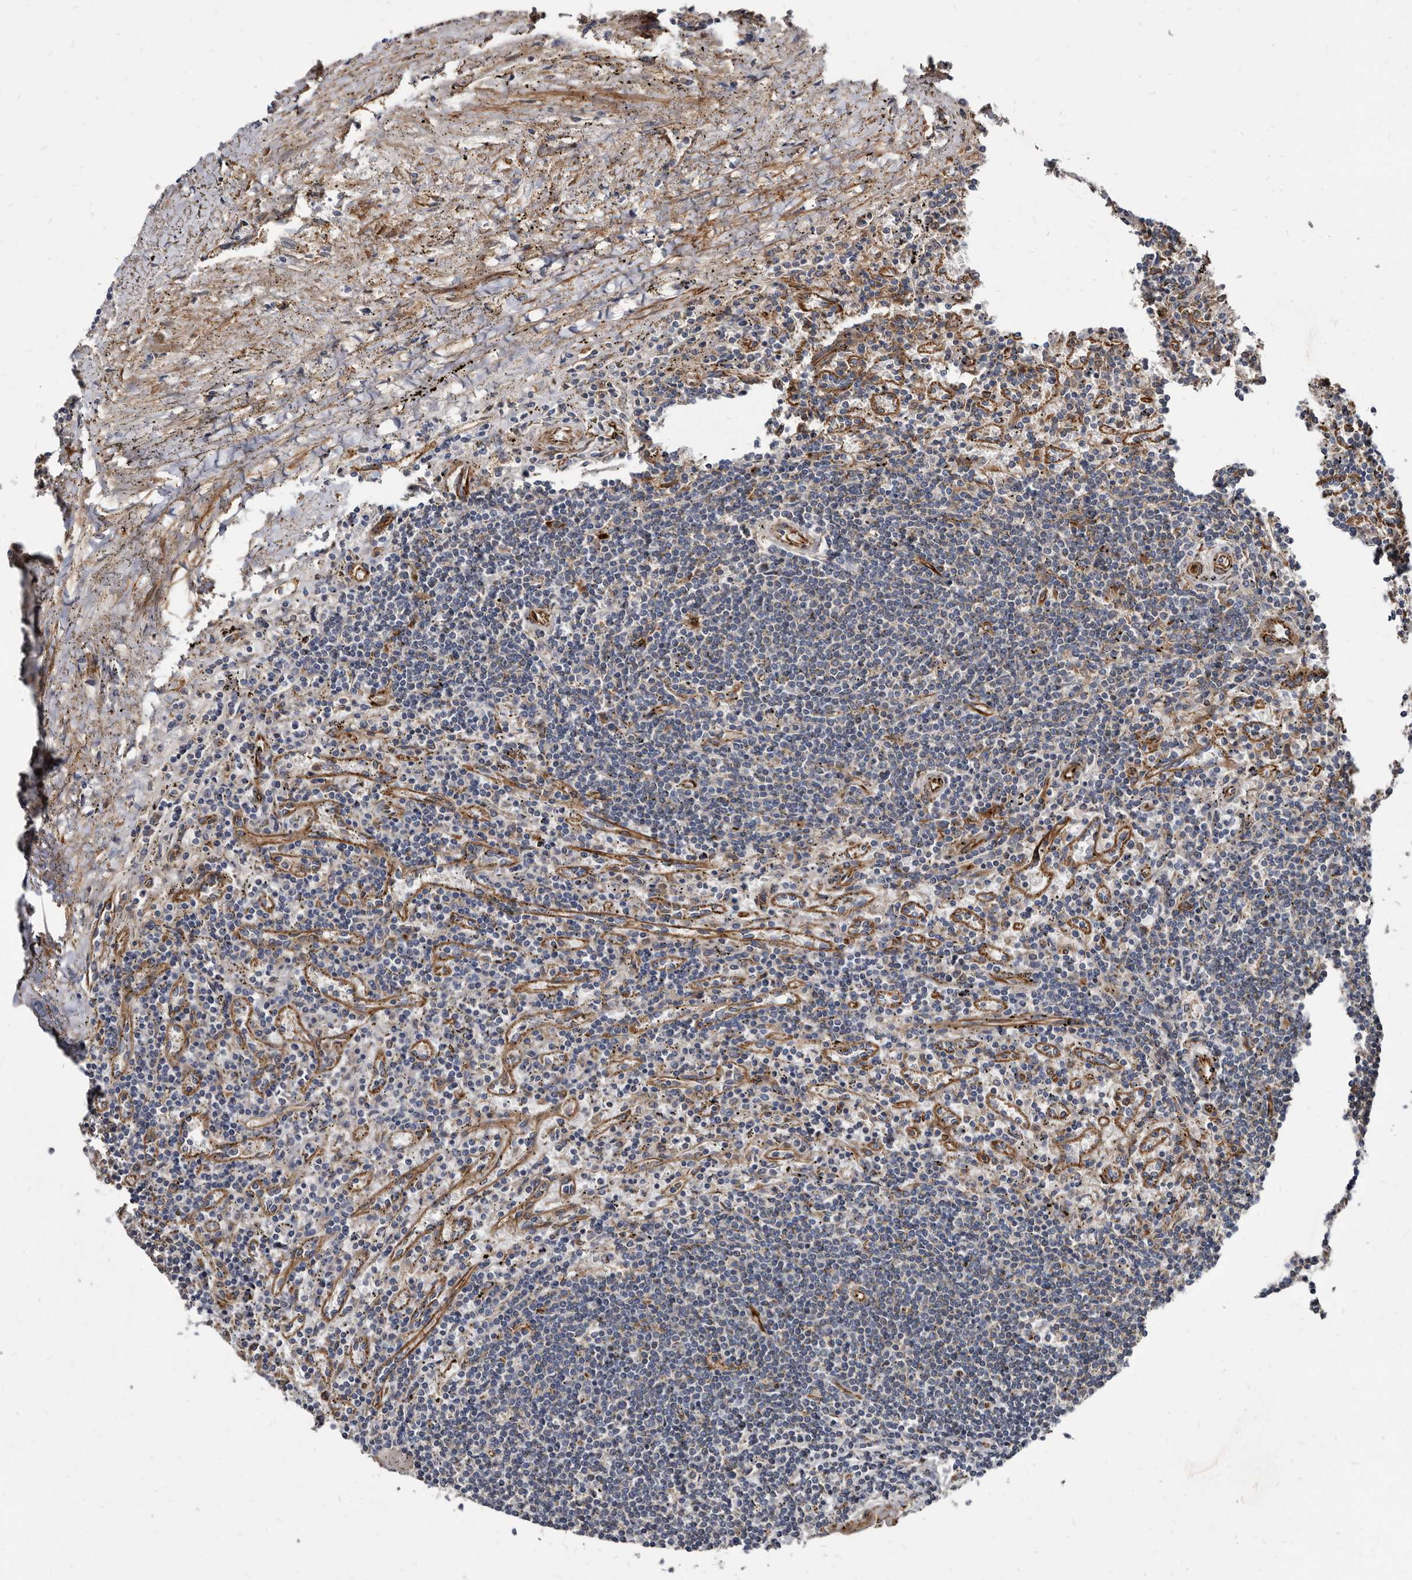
{"staining": {"intensity": "negative", "quantity": "none", "location": "none"}, "tissue": "lymphoma", "cell_type": "Tumor cells", "image_type": "cancer", "snomed": [{"axis": "morphology", "description": "Malignant lymphoma, non-Hodgkin's type, Low grade"}, {"axis": "topography", "description": "Spleen"}], "caption": "The histopathology image exhibits no significant positivity in tumor cells of malignant lymphoma, non-Hodgkin's type (low-grade).", "gene": "KCTD20", "patient": {"sex": "male", "age": 76}}